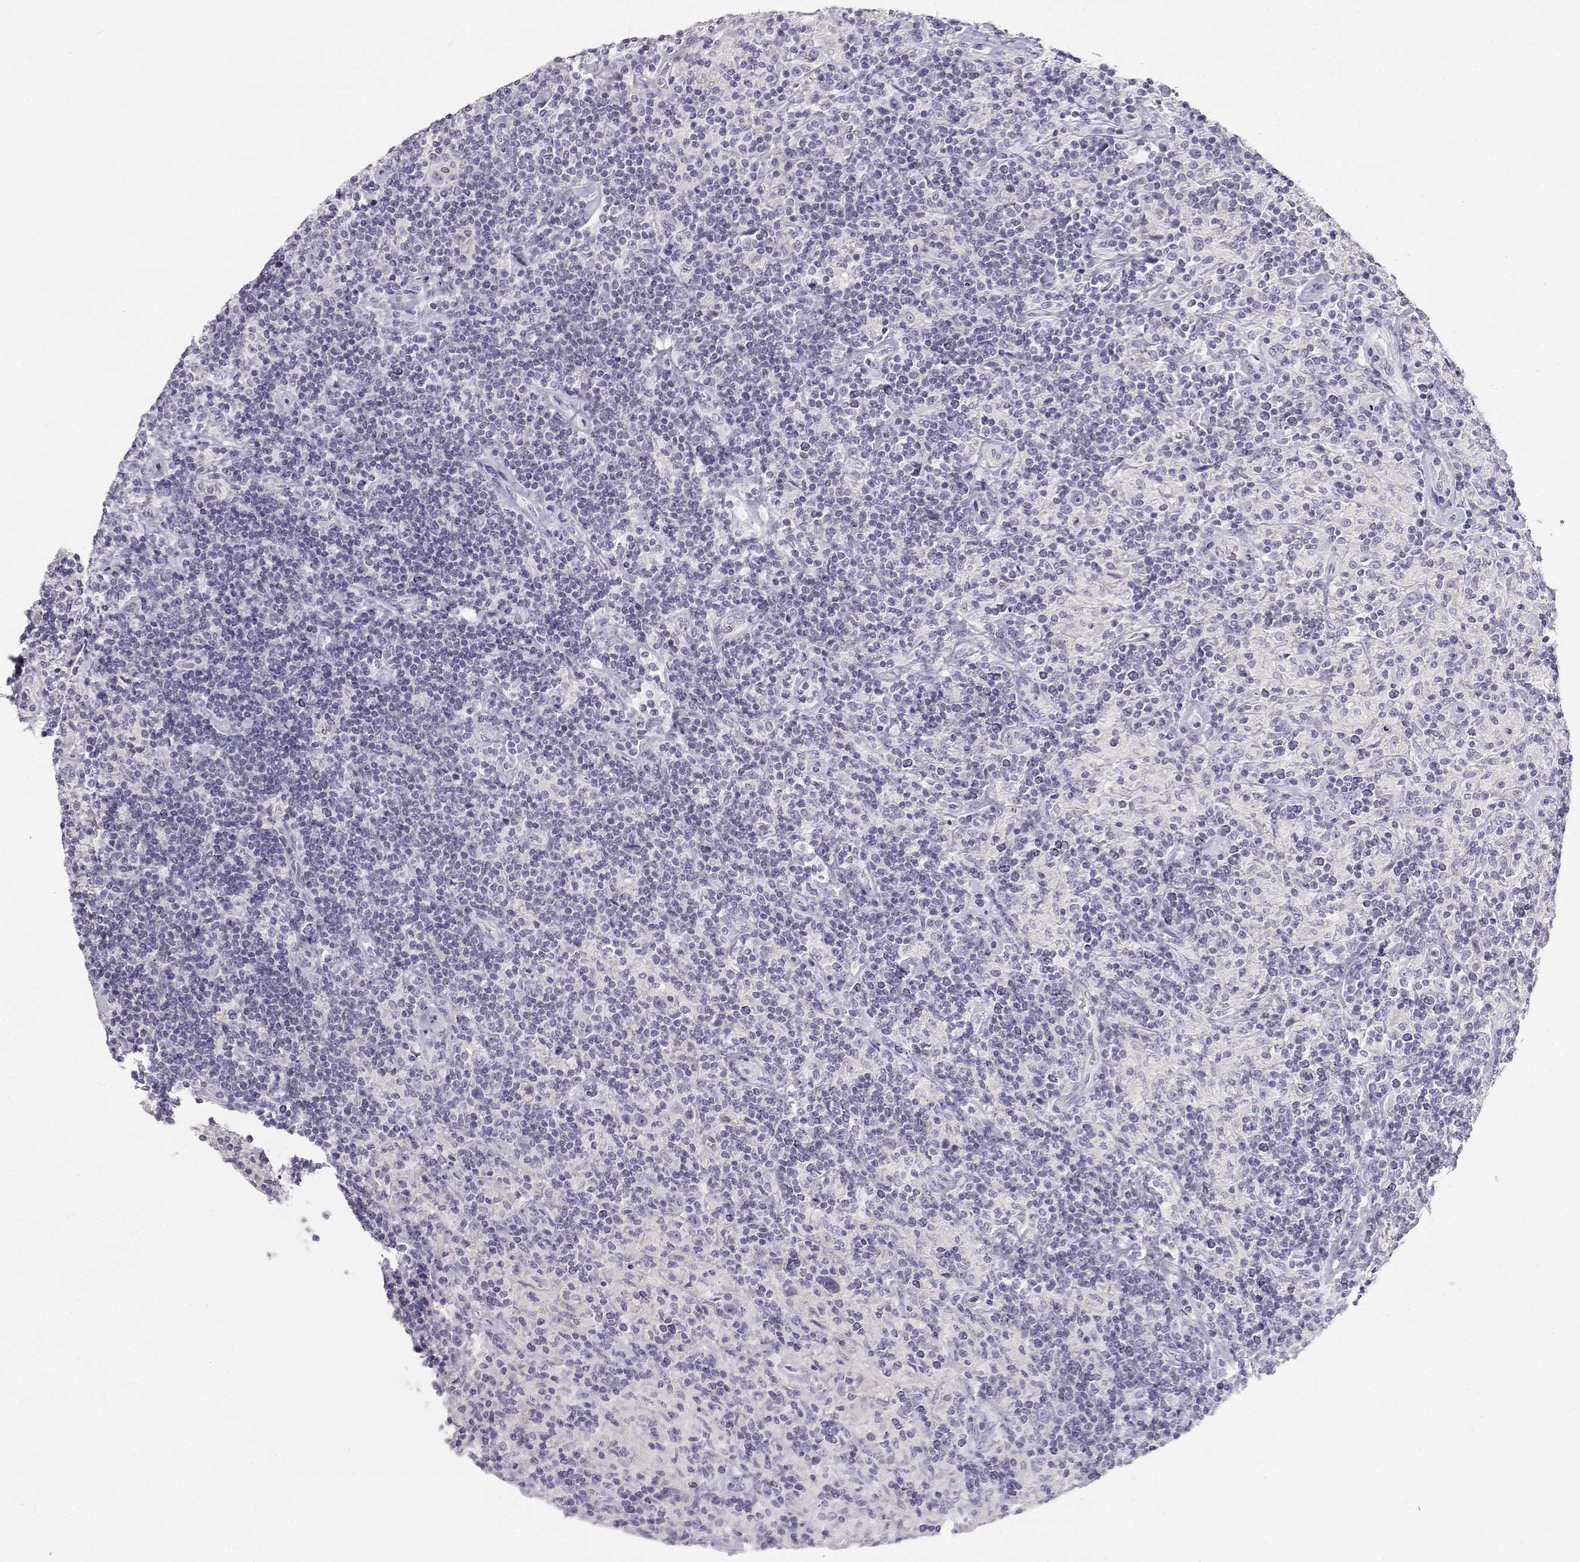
{"staining": {"intensity": "negative", "quantity": "none", "location": "none"}, "tissue": "lymphoma", "cell_type": "Tumor cells", "image_type": "cancer", "snomed": [{"axis": "morphology", "description": "Hodgkin's disease, NOS"}, {"axis": "topography", "description": "Lymph node"}], "caption": "Tumor cells show no significant expression in Hodgkin's disease.", "gene": "GPR174", "patient": {"sex": "male", "age": 70}}